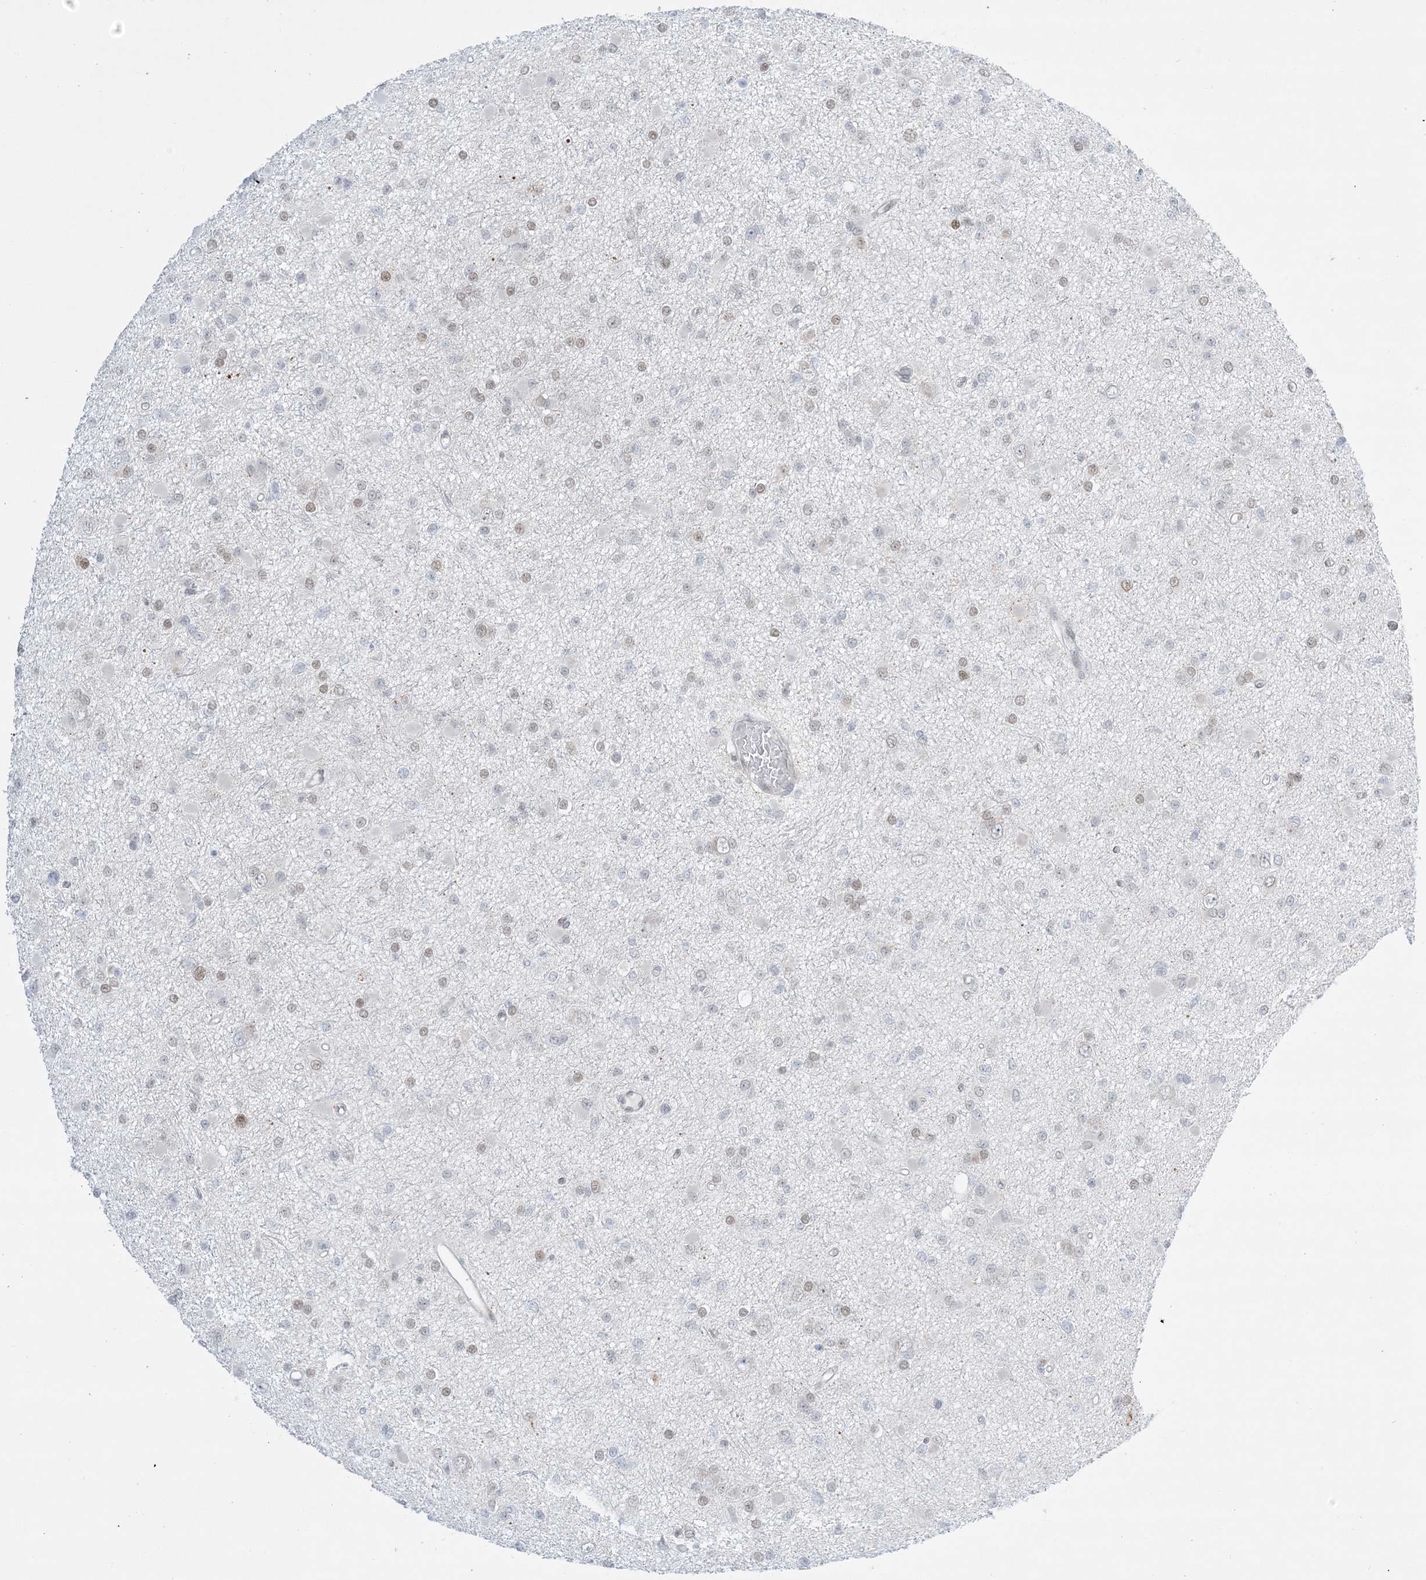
{"staining": {"intensity": "negative", "quantity": "none", "location": "none"}, "tissue": "glioma", "cell_type": "Tumor cells", "image_type": "cancer", "snomed": [{"axis": "morphology", "description": "Glioma, malignant, Low grade"}, {"axis": "topography", "description": "Brain"}], "caption": "Immunohistochemical staining of human low-grade glioma (malignant) displays no significant positivity in tumor cells. Brightfield microscopy of immunohistochemistry (IHC) stained with DAB (3,3'-diaminobenzidine) (brown) and hematoxylin (blue), captured at high magnification.", "gene": "TFPT", "patient": {"sex": "female", "age": 22}}